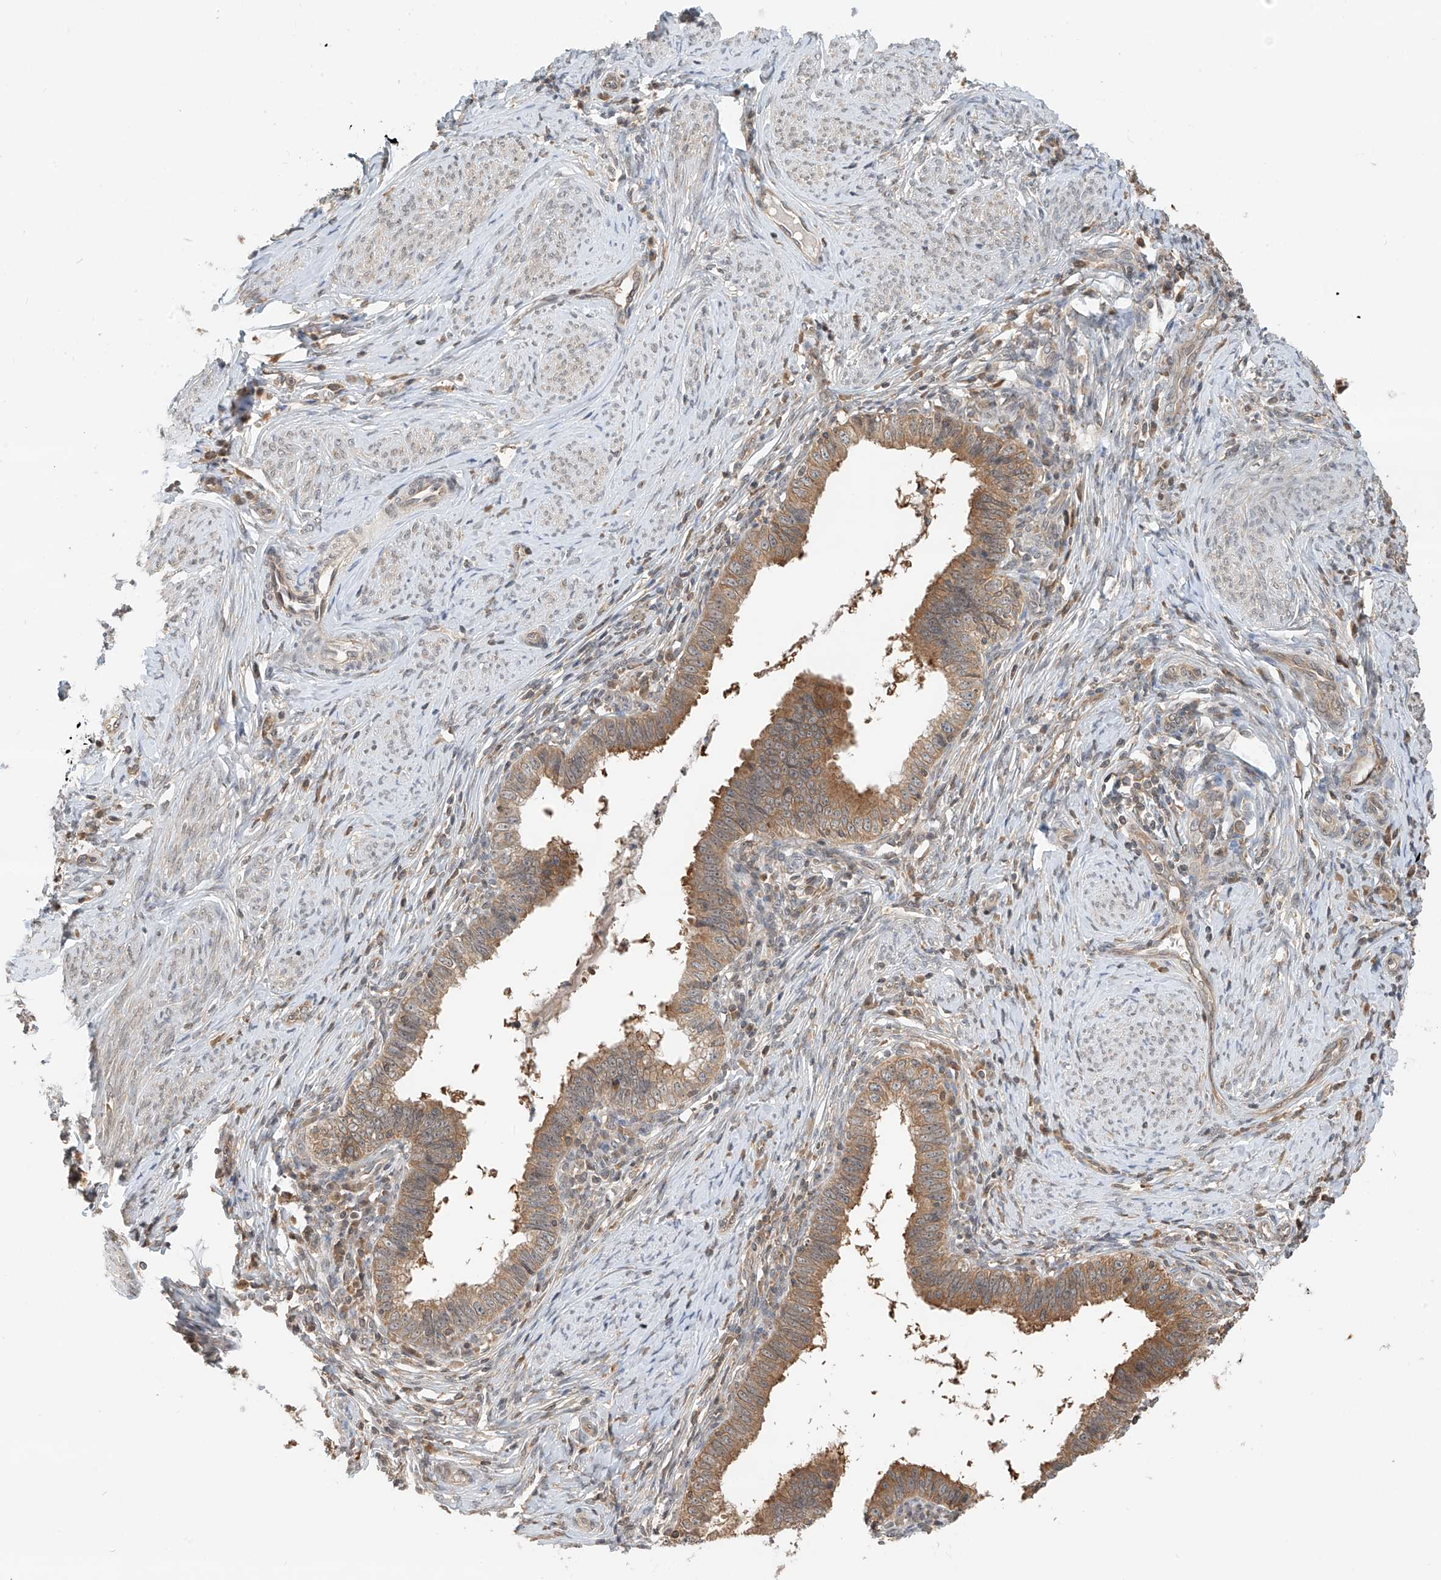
{"staining": {"intensity": "moderate", "quantity": ">75%", "location": "cytoplasmic/membranous"}, "tissue": "cervical cancer", "cell_type": "Tumor cells", "image_type": "cancer", "snomed": [{"axis": "morphology", "description": "Adenocarcinoma, NOS"}, {"axis": "topography", "description": "Cervix"}], "caption": "Cervical cancer (adenocarcinoma) was stained to show a protein in brown. There is medium levels of moderate cytoplasmic/membranous staining in approximately >75% of tumor cells. The staining is performed using DAB (3,3'-diaminobenzidine) brown chromogen to label protein expression. The nuclei are counter-stained blue using hematoxylin.", "gene": "PPA2", "patient": {"sex": "female", "age": 36}}